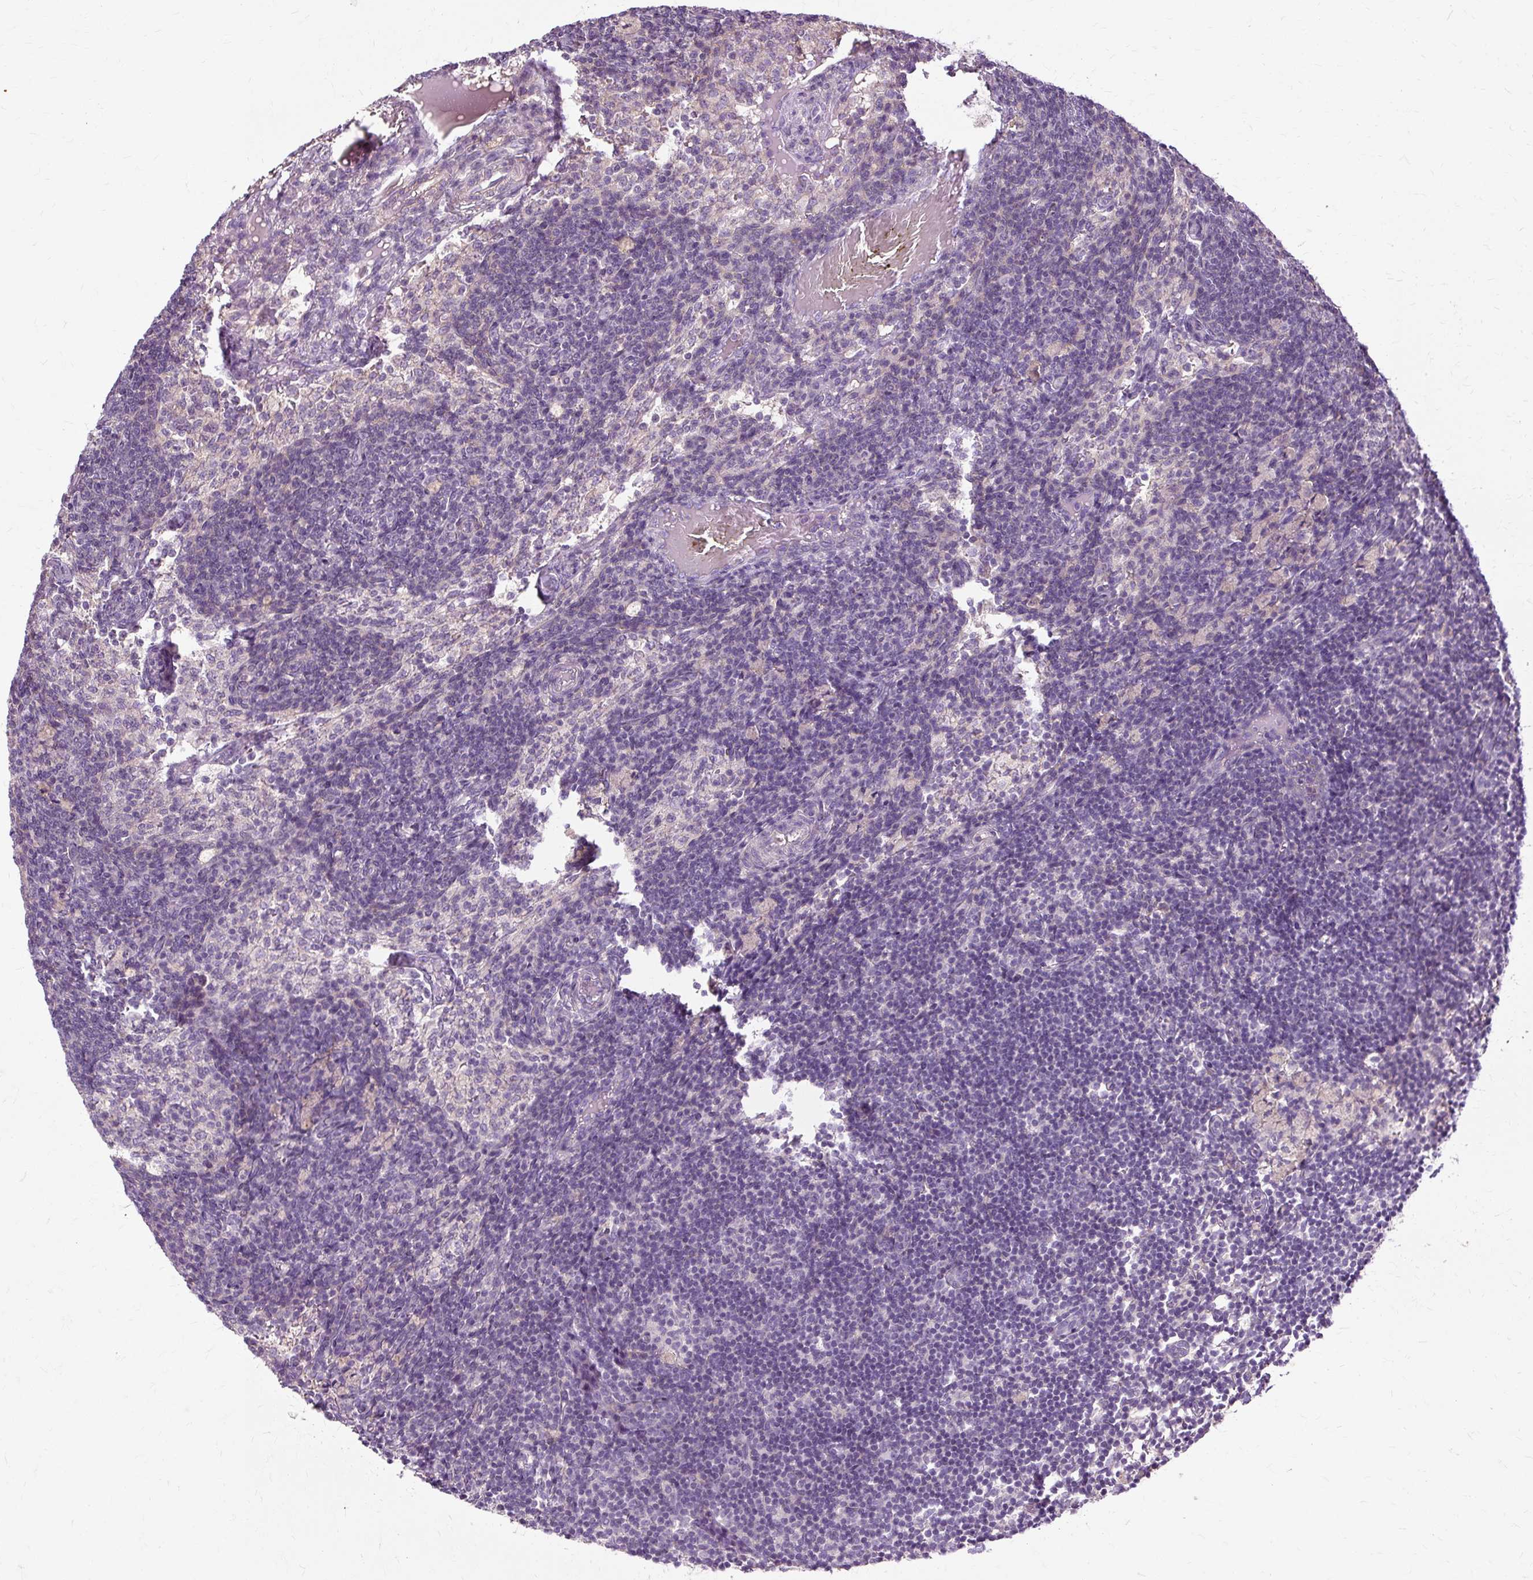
{"staining": {"intensity": "negative", "quantity": "none", "location": "none"}, "tissue": "lymph node", "cell_type": "Germinal center cells", "image_type": "normal", "snomed": [{"axis": "morphology", "description": "Normal tissue, NOS"}, {"axis": "topography", "description": "Lymph node"}], "caption": "Protein analysis of normal lymph node exhibits no significant expression in germinal center cells. (DAB (3,3'-diaminobenzidine) IHC with hematoxylin counter stain).", "gene": "TSPAN8", "patient": {"sex": "male", "age": 49}}